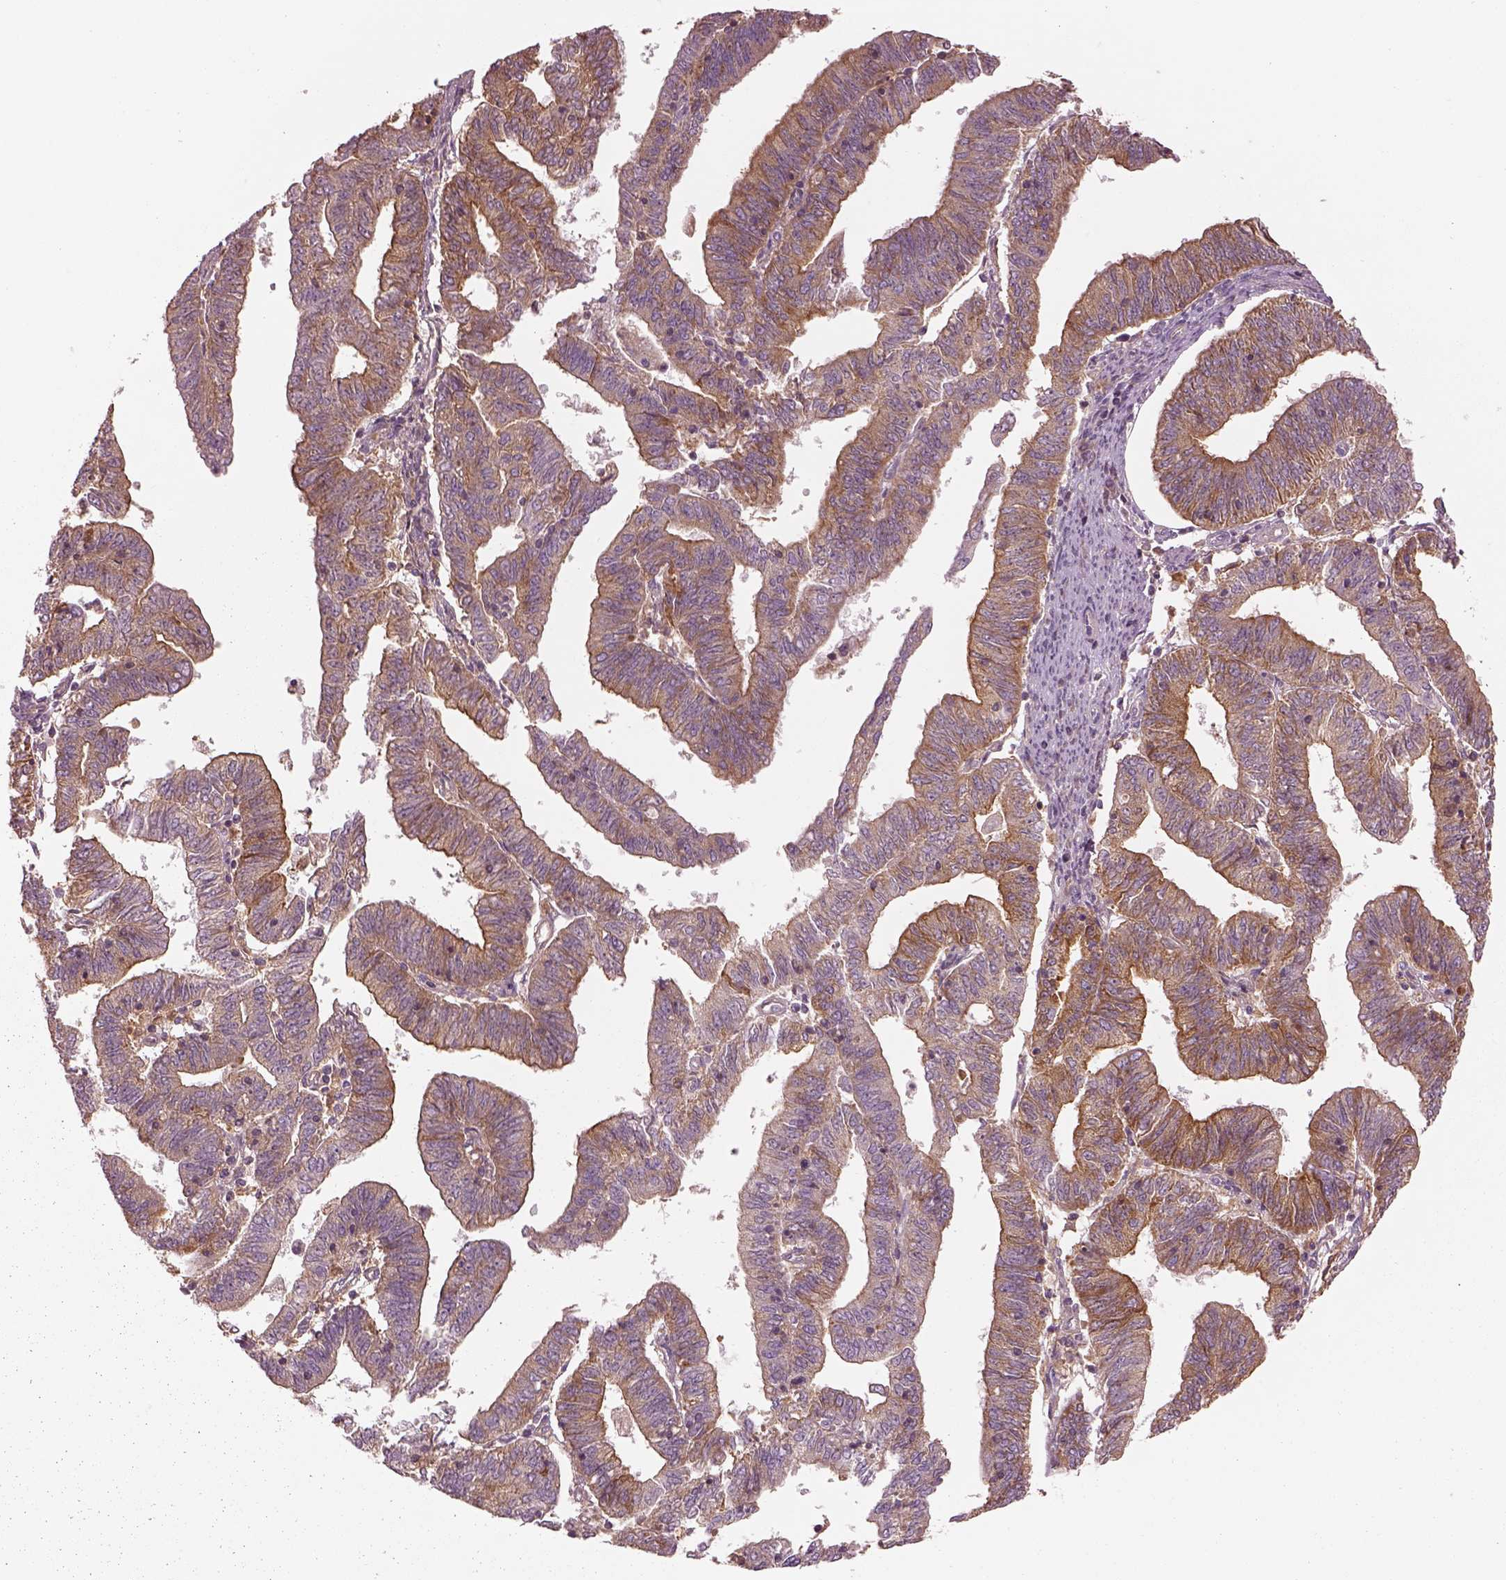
{"staining": {"intensity": "moderate", "quantity": ">75%", "location": "cytoplasmic/membranous"}, "tissue": "endometrial cancer", "cell_type": "Tumor cells", "image_type": "cancer", "snomed": [{"axis": "morphology", "description": "Adenocarcinoma, NOS"}, {"axis": "topography", "description": "Endometrium"}], "caption": "Immunohistochemical staining of endometrial cancer shows medium levels of moderate cytoplasmic/membranous protein positivity in approximately >75% of tumor cells.", "gene": "CAD", "patient": {"sex": "female", "age": 82}}